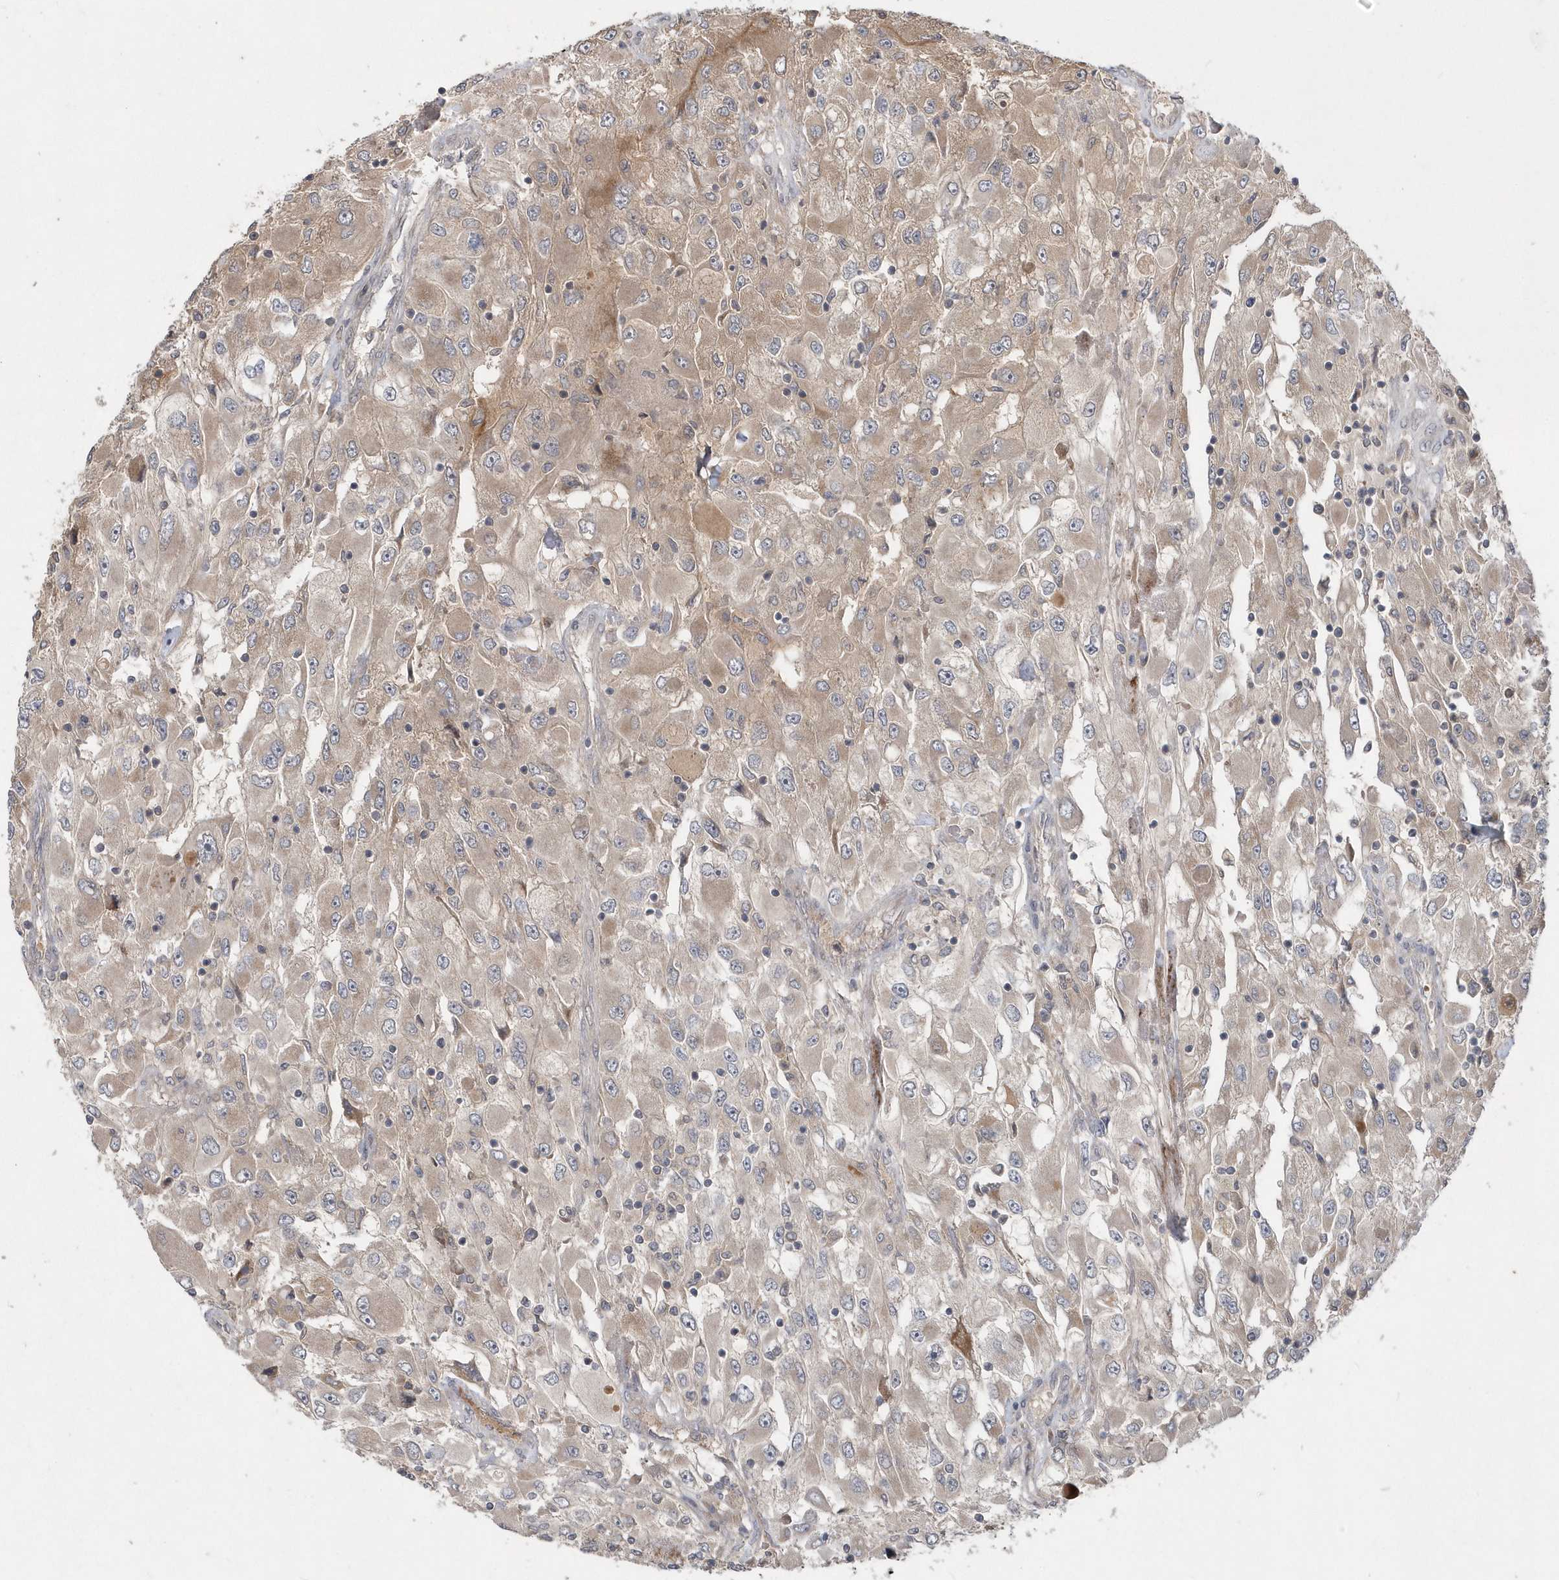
{"staining": {"intensity": "weak", "quantity": "25%-75%", "location": "cytoplasmic/membranous"}, "tissue": "renal cancer", "cell_type": "Tumor cells", "image_type": "cancer", "snomed": [{"axis": "morphology", "description": "Adenocarcinoma, NOS"}, {"axis": "topography", "description": "Kidney"}], "caption": "IHC photomicrograph of neoplastic tissue: renal cancer (adenocarcinoma) stained using immunohistochemistry displays low levels of weak protein expression localized specifically in the cytoplasmic/membranous of tumor cells, appearing as a cytoplasmic/membranous brown color.", "gene": "HMGCS1", "patient": {"sex": "female", "age": 52}}